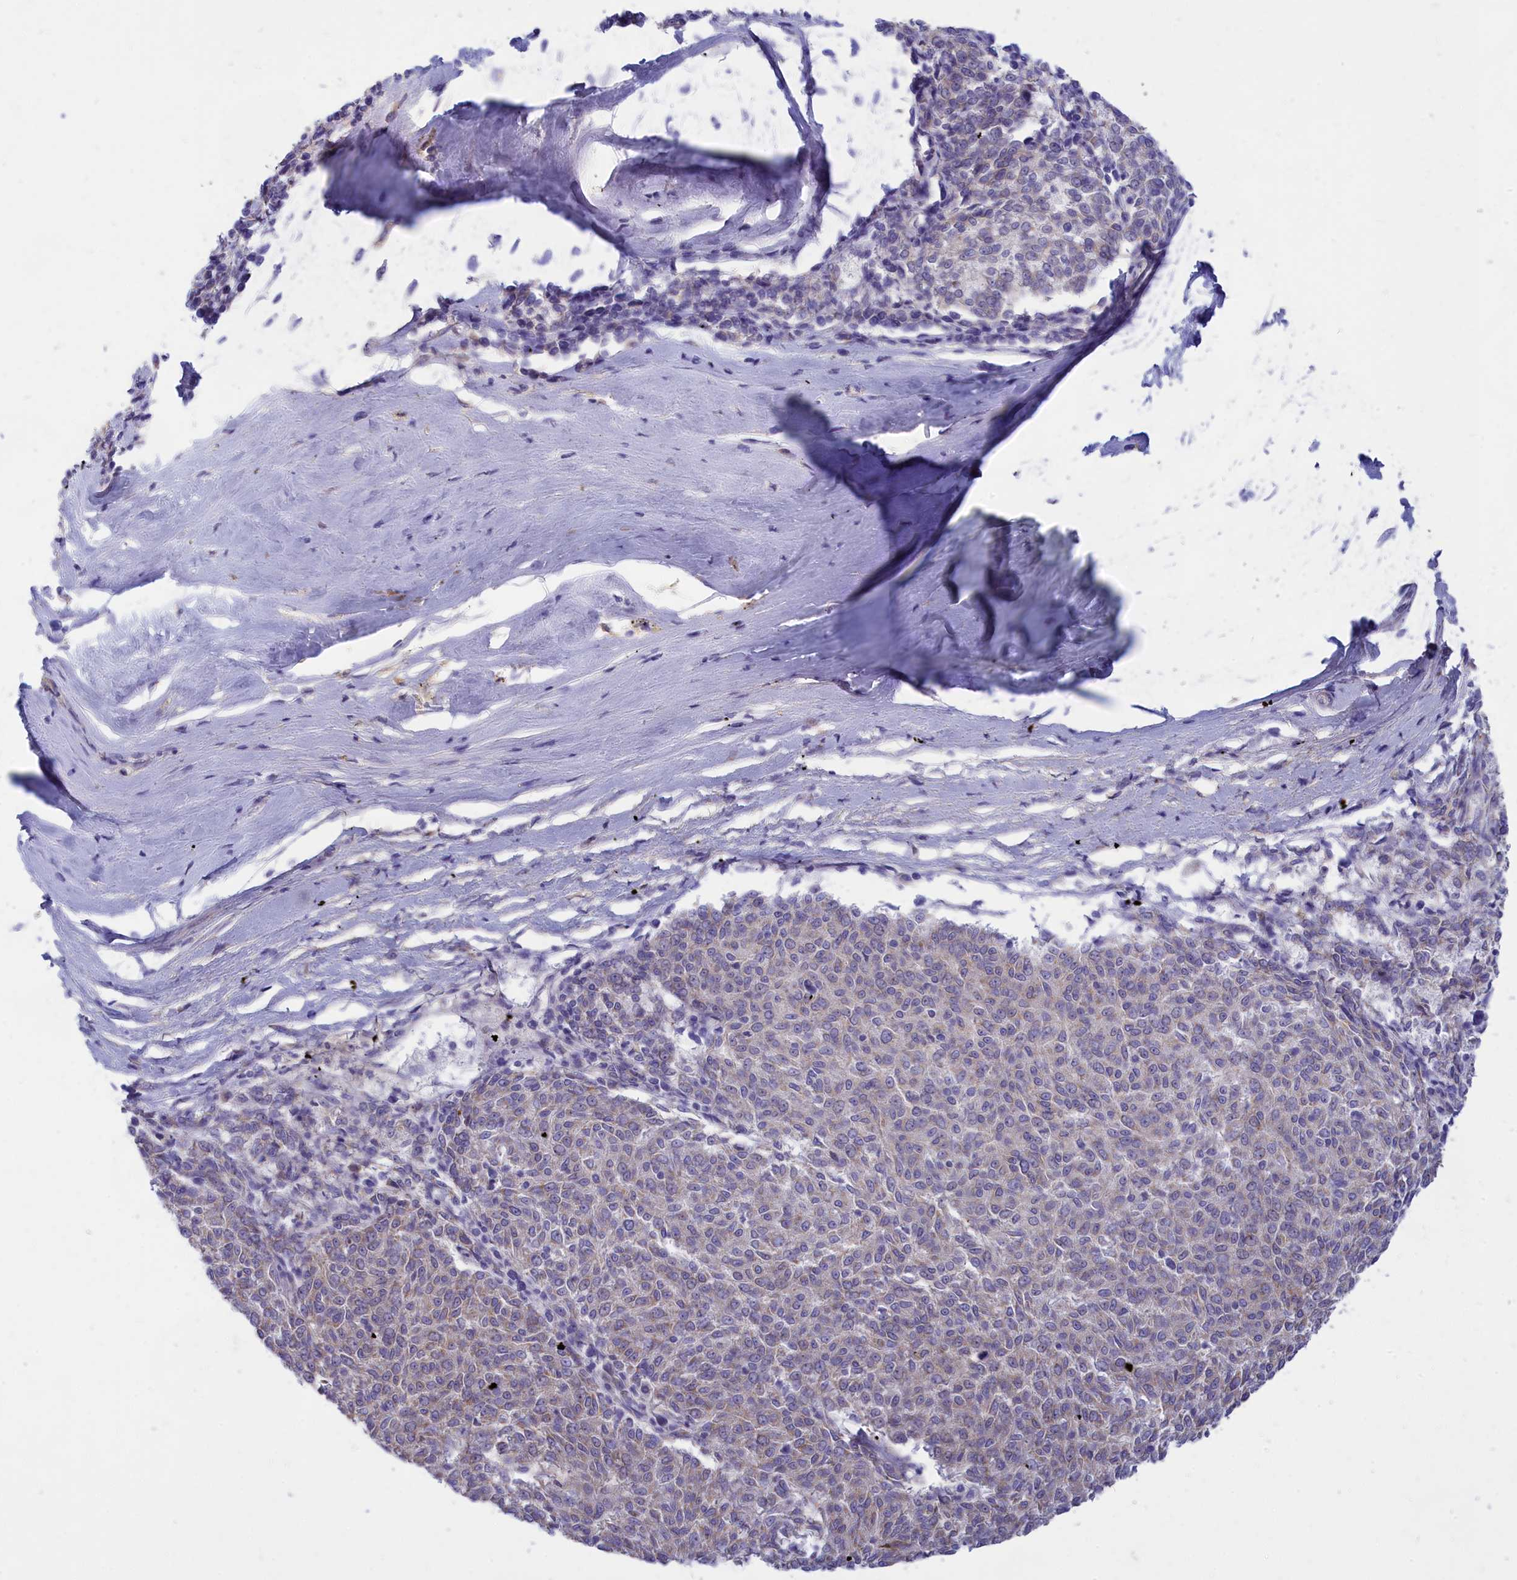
{"staining": {"intensity": "weak", "quantity": "<25%", "location": "cytoplasmic/membranous"}, "tissue": "melanoma", "cell_type": "Tumor cells", "image_type": "cancer", "snomed": [{"axis": "morphology", "description": "Malignant melanoma, NOS"}, {"axis": "topography", "description": "Skin"}], "caption": "Immunohistochemistry (IHC) histopathology image of malignant melanoma stained for a protein (brown), which displays no positivity in tumor cells.", "gene": "TMEM30B", "patient": {"sex": "female", "age": 72}}